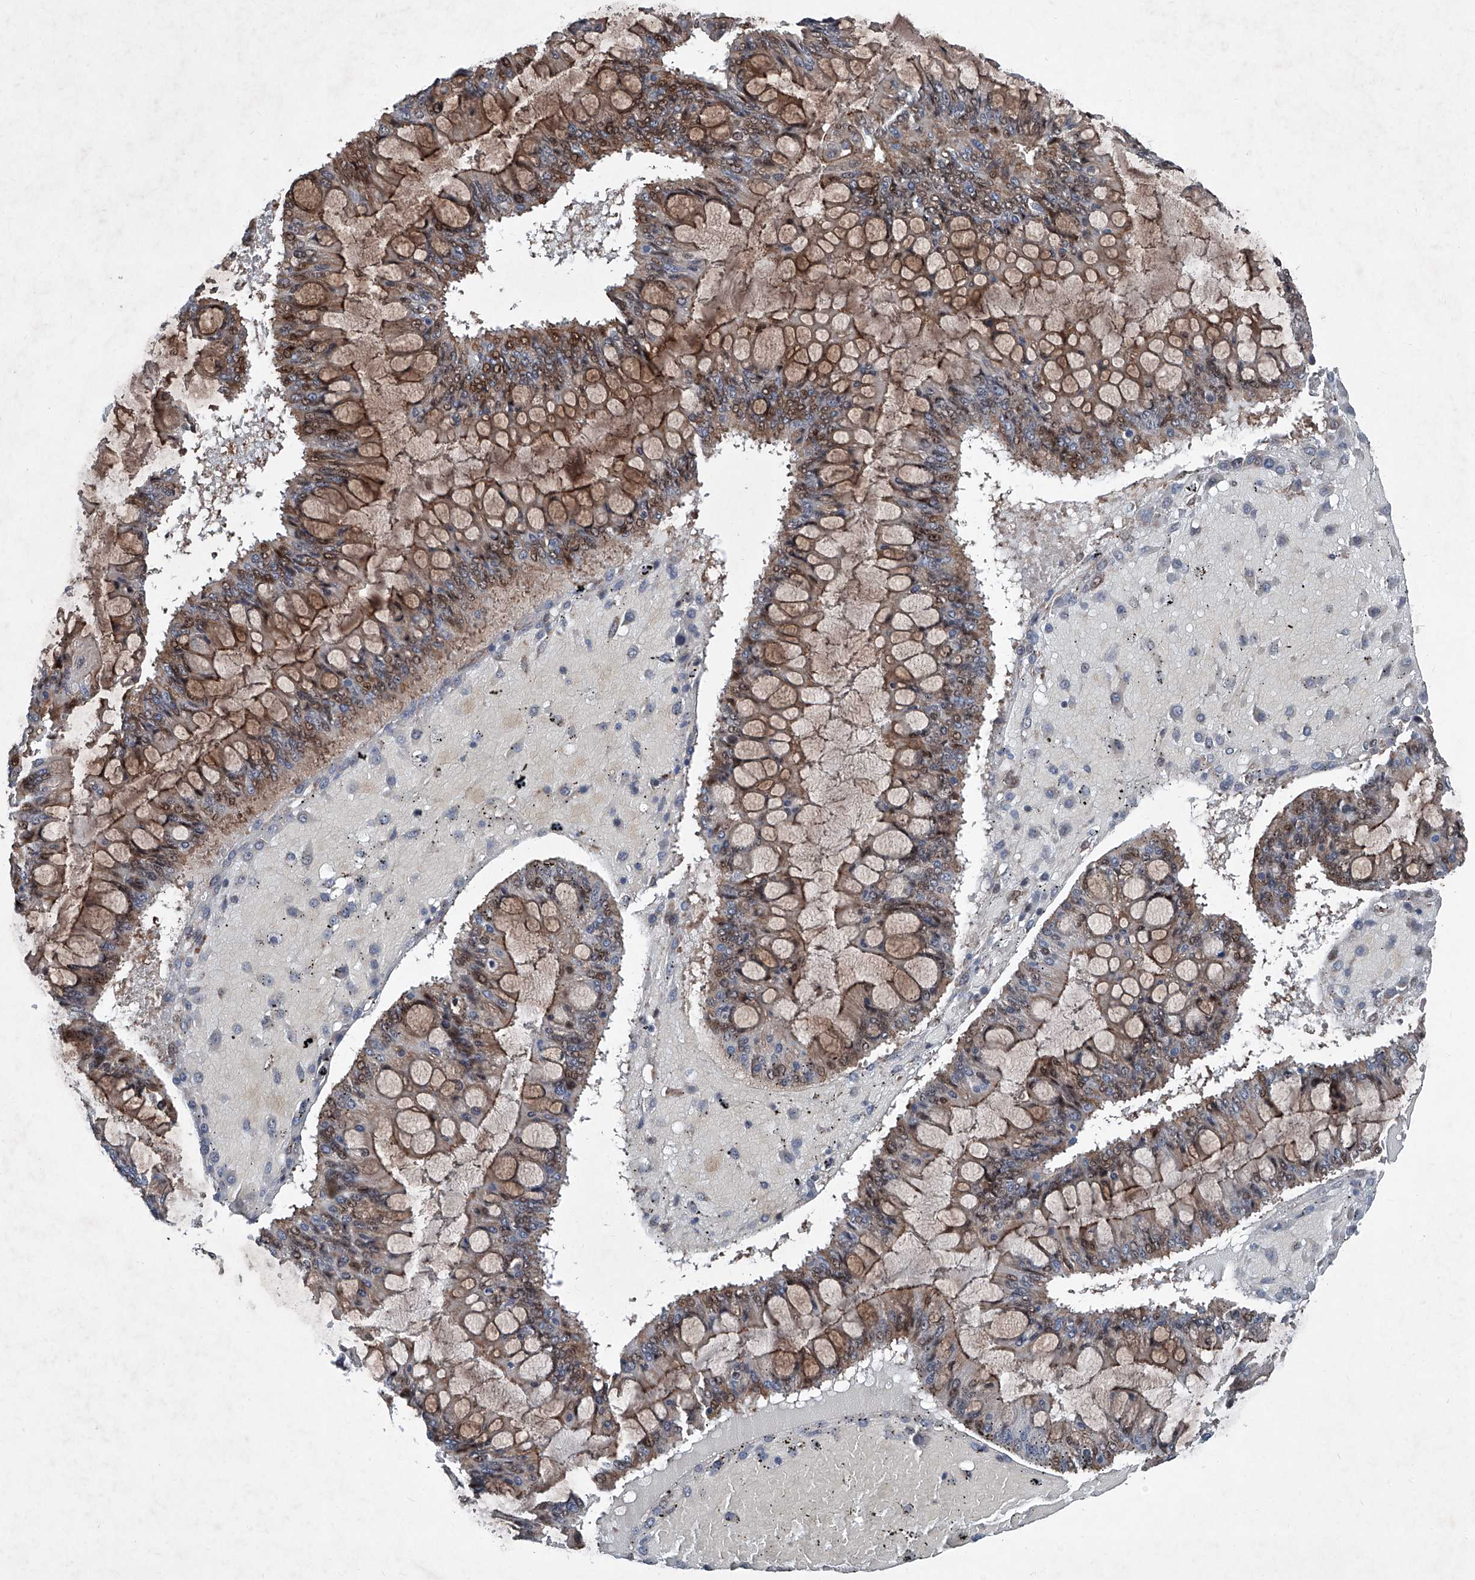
{"staining": {"intensity": "moderate", "quantity": "25%-75%", "location": "cytoplasmic/membranous,nuclear"}, "tissue": "ovarian cancer", "cell_type": "Tumor cells", "image_type": "cancer", "snomed": [{"axis": "morphology", "description": "Cystadenocarcinoma, mucinous, NOS"}, {"axis": "topography", "description": "Ovary"}], "caption": "Brown immunohistochemical staining in human mucinous cystadenocarcinoma (ovarian) exhibits moderate cytoplasmic/membranous and nuclear staining in about 25%-75% of tumor cells.", "gene": "COA7", "patient": {"sex": "female", "age": 73}}